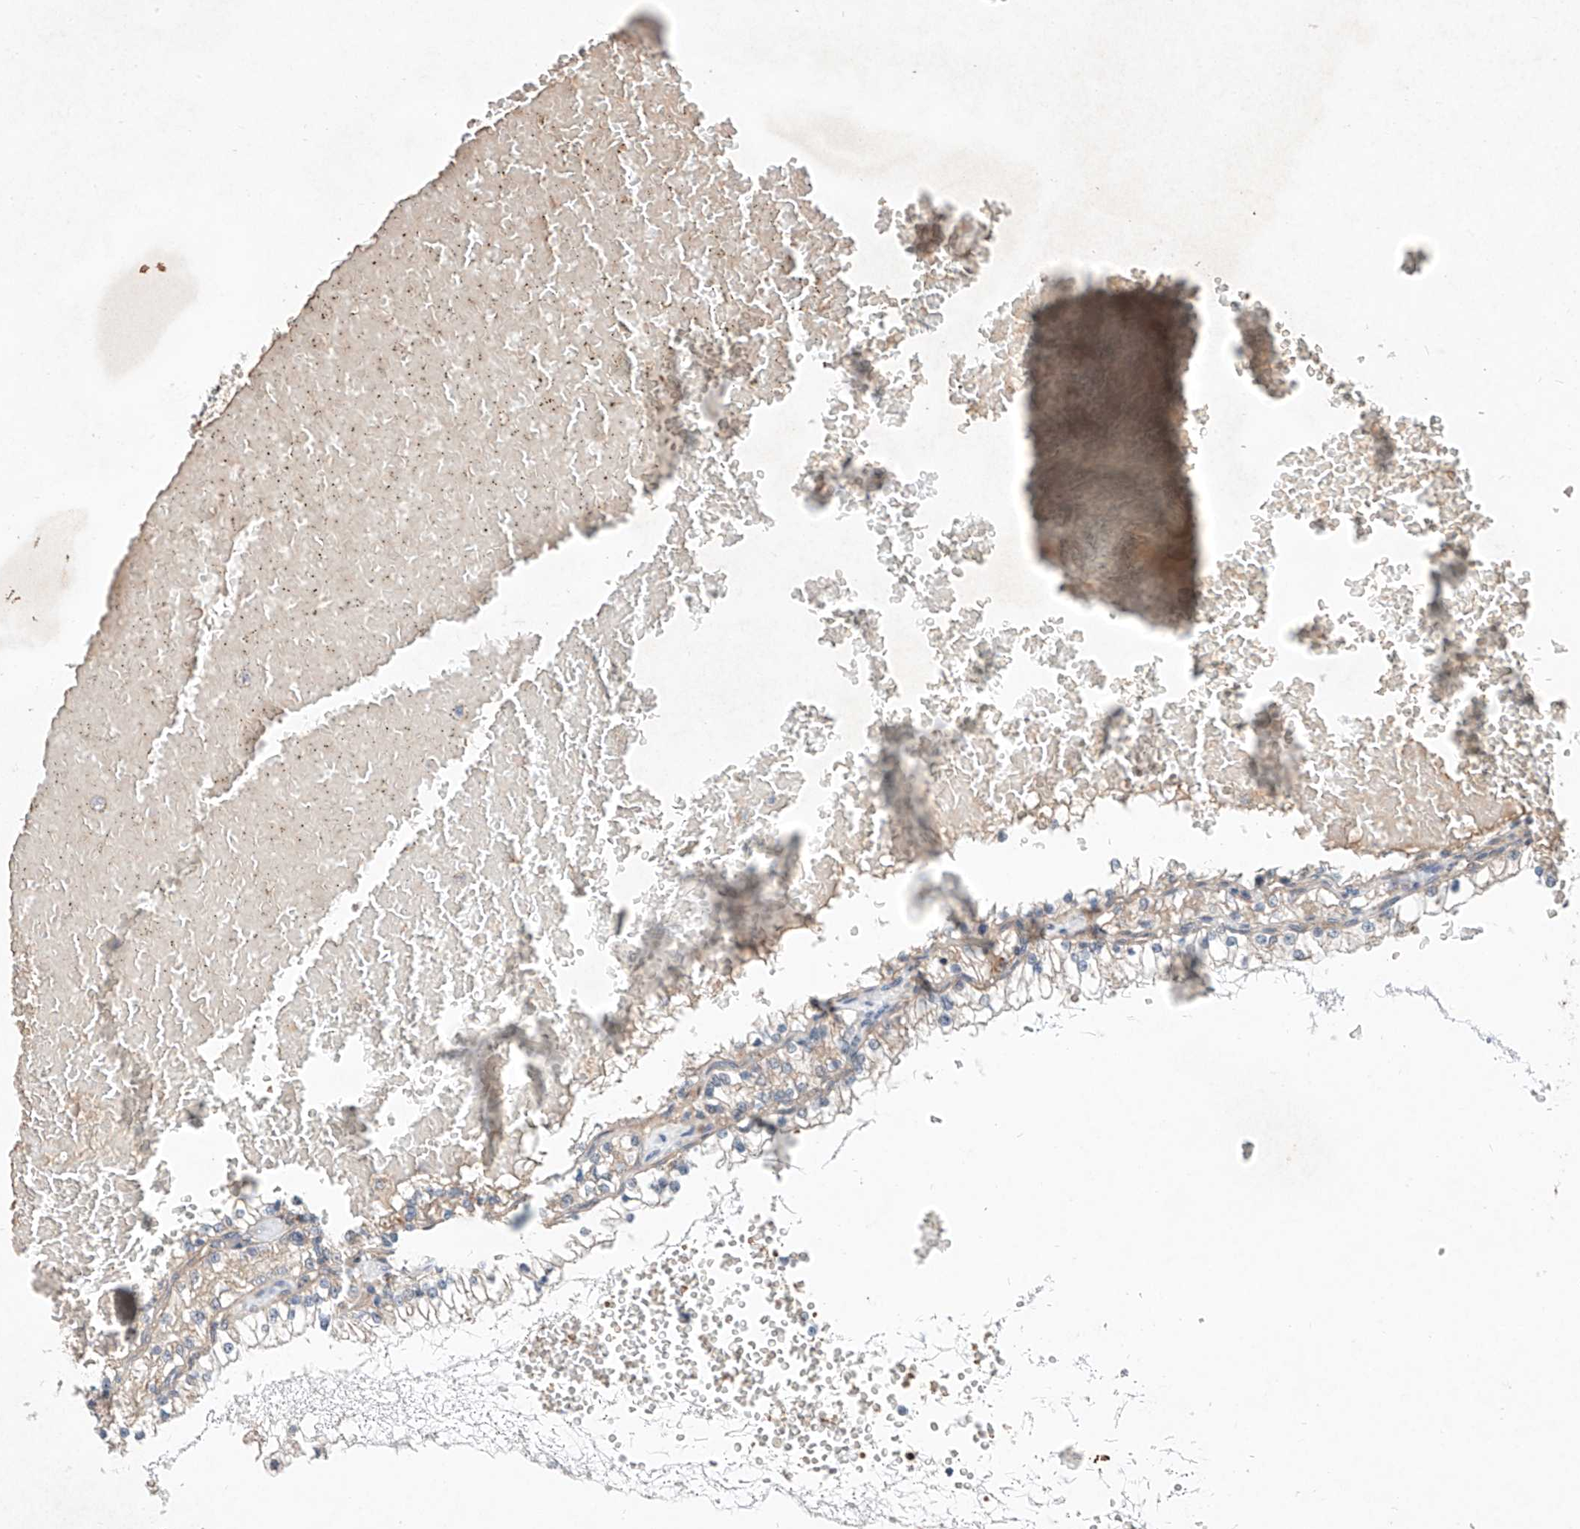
{"staining": {"intensity": "negative", "quantity": "none", "location": "none"}, "tissue": "renal cancer", "cell_type": "Tumor cells", "image_type": "cancer", "snomed": [{"axis": "morphology", "description": "Adenocarcinoma, NOS"}, {"axis": "topography", "description": "Kidney"}], "caption": "Immunohistochemistry (IHC) micrograph of renal adenocarcinoma stained for a protein (brown), which shows no expression in tumor cells.", "gene": "FASTK", "patient": {"sex": "male", "age": 68}}